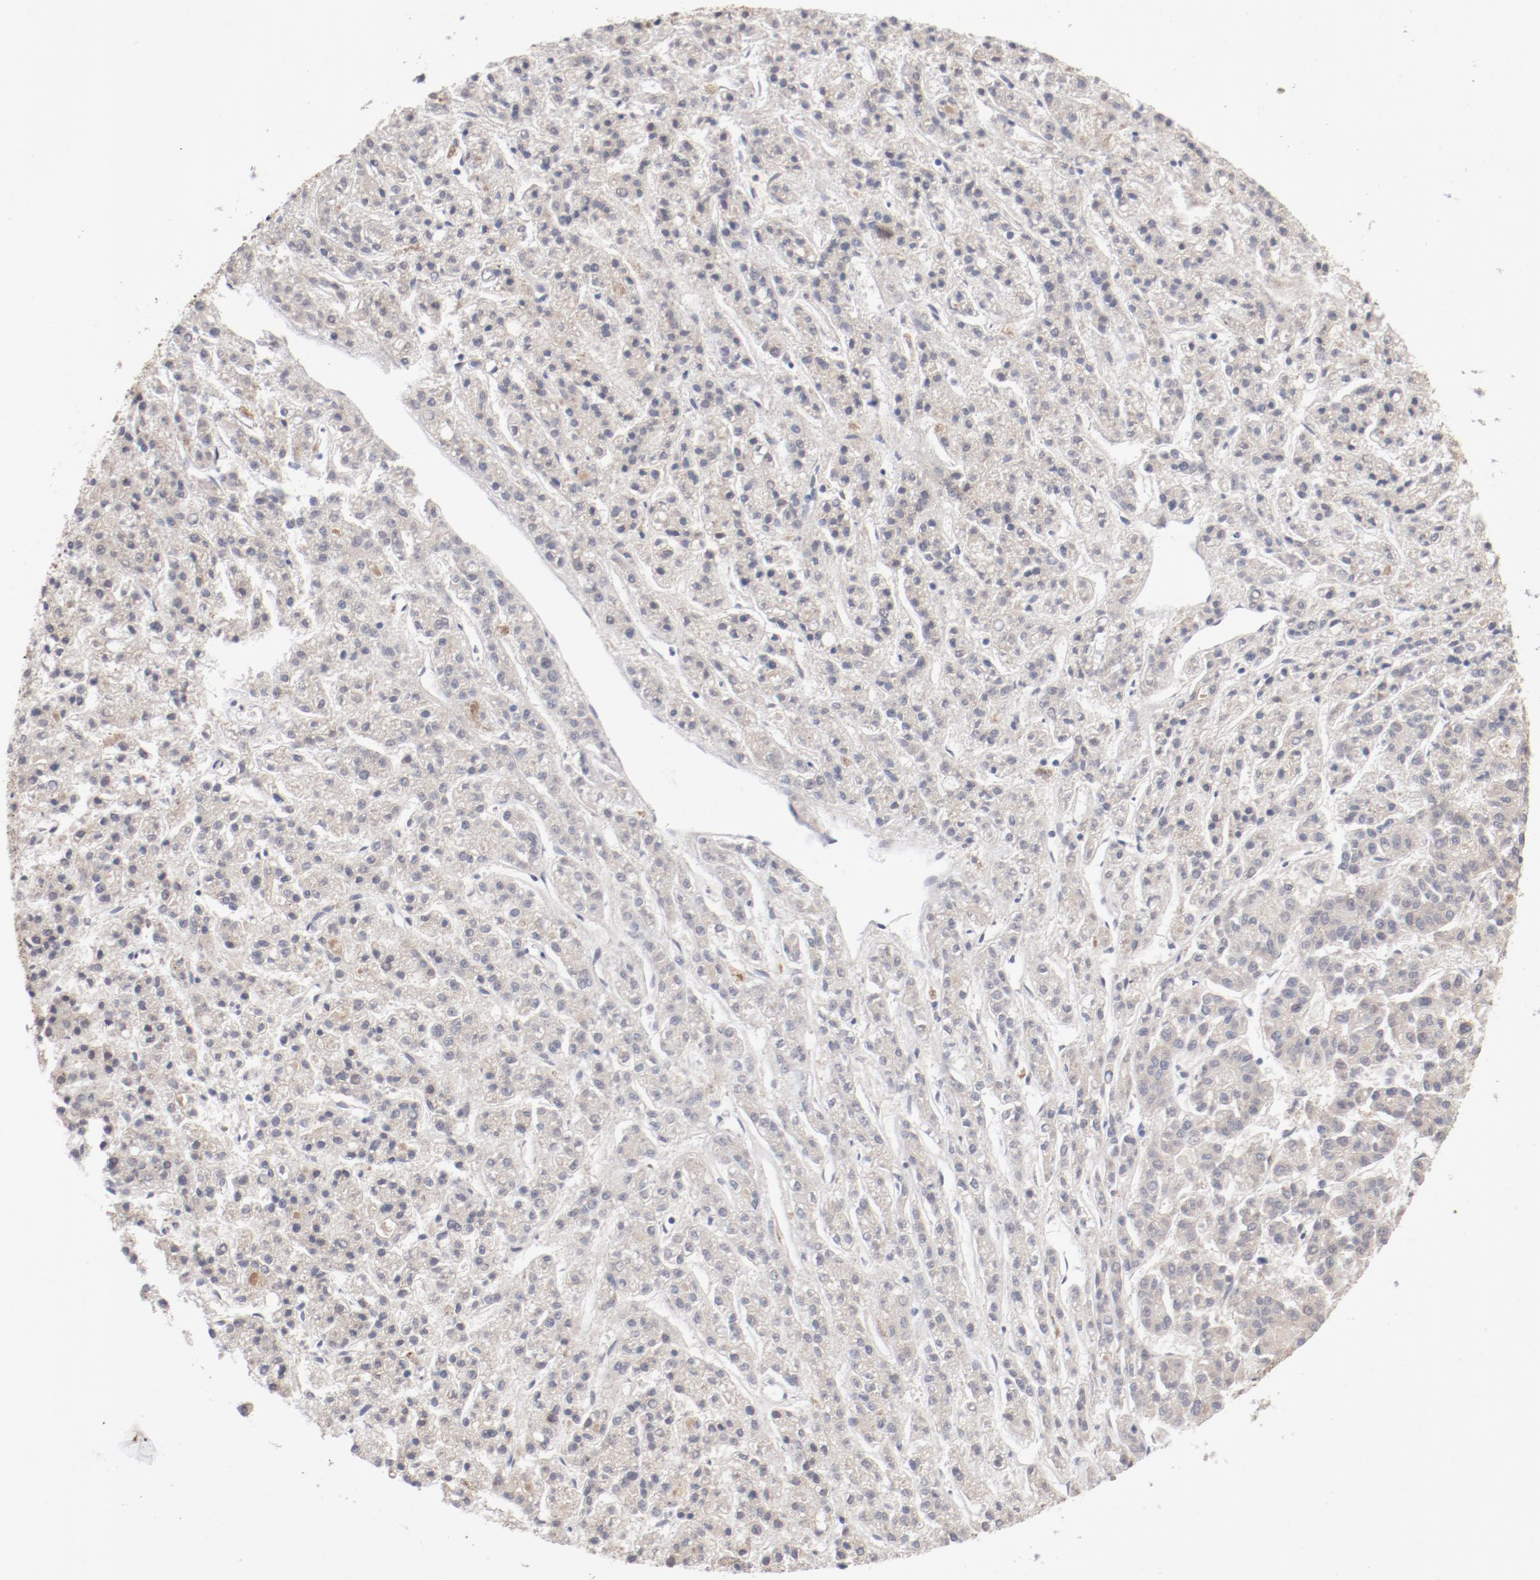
{"staining": {"intensity": "negative", "quantity": "none", "location": "none"}, "tissue": "liver cancer", "cell_type": "Tumor cells", "image_type": "cancer", "snomed": [{"axis": "morphology", "description": "Carcinoma, Hepatocellular, NOS"}, {"axis": "topography", "description": "Liver"}], "caption": "IHC photomicrograph of liver cancer stained for a protein (brown), which shows no staining in tumor cells.", "gene": "RPL12", "patient": {"sex": "male", "age": 70}}